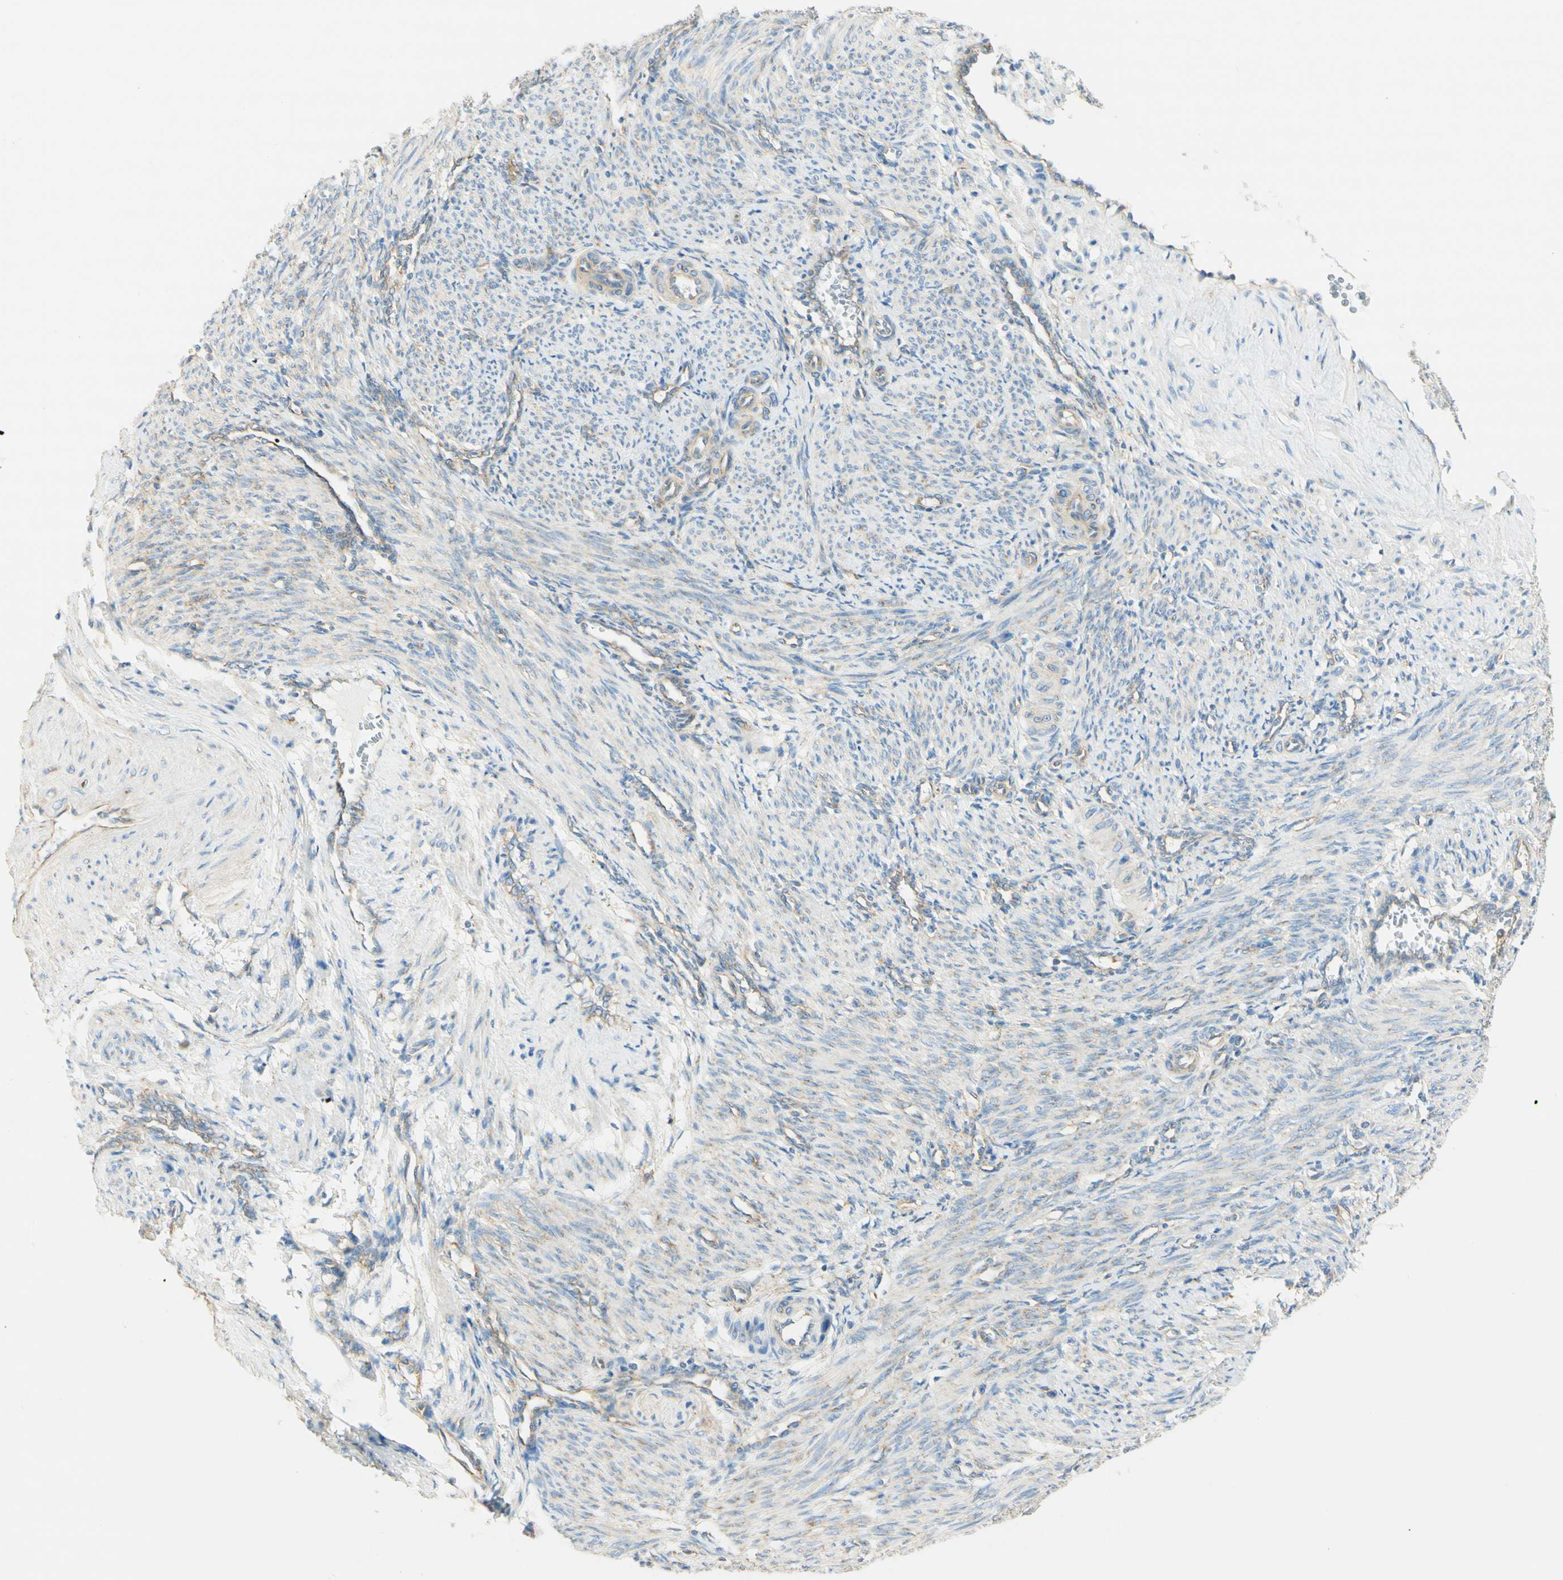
{"staining": {"intensity": "weak", "quantity": "25%-75%", "location": "cytoplasmic/membranous"}, "tissue": "smooth muscle", "cell_type": "Smooth muscle cells", "image_type": "normal", "snomed": [{"axis": "morphology", "description": "Normal tissue, NOS"}, {"axis": "topography", "description": "Endometrium"}], "caption": "Normal smooth muscle was stained to show a protein in brown. There is low levels of weak cytoplasmic/membranous staining in approximately 25%-75% of smooth muscle cells. Ihc stains the protein in brown and the nuclei are stained blue.", "gene": "CLTC", "patient": {"sex": "female", "age": 33}}